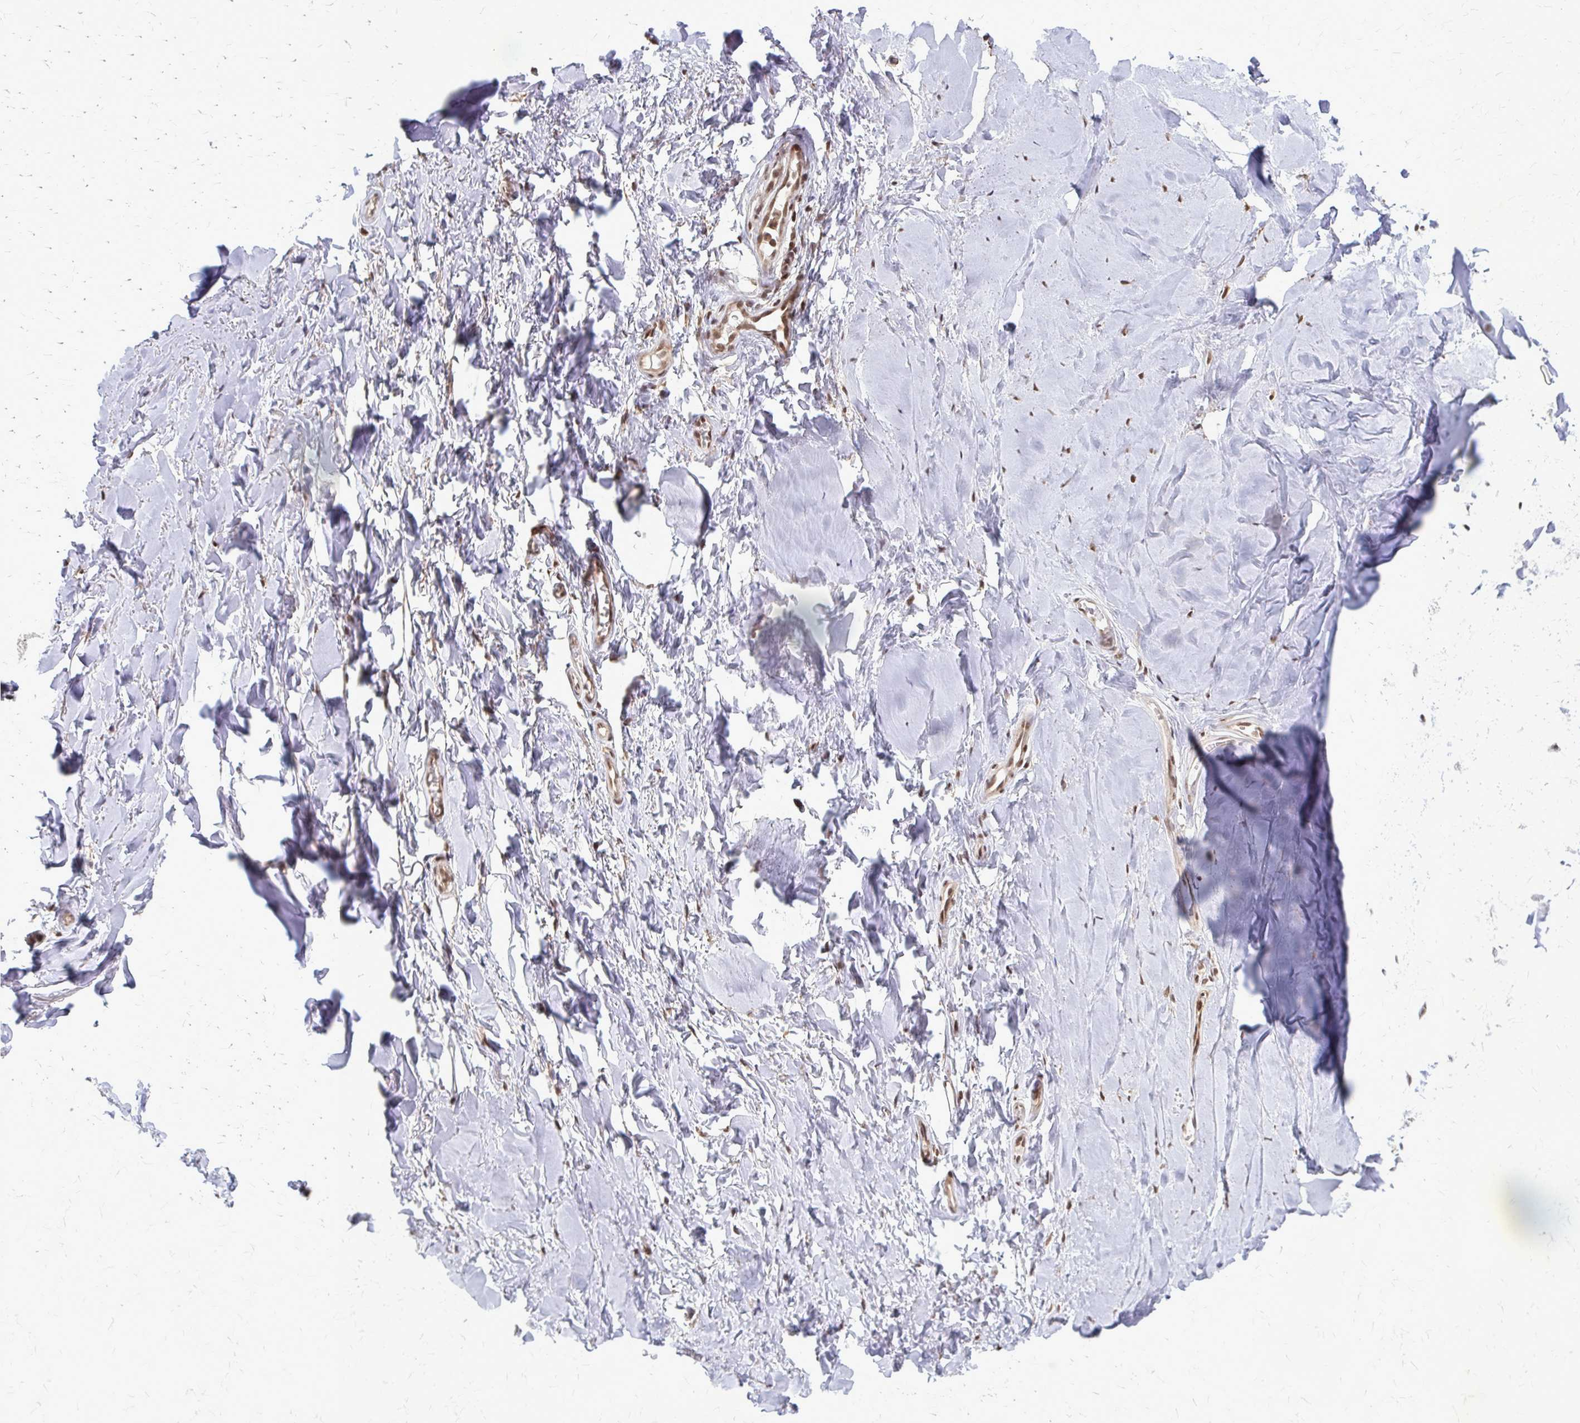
{"staining": {"intensity": "negative", "quantity": "none", "location": "none"}, "tissue": "adipose tissue", "cell_type": "Adipocytes", "image_type": "normal", "snomed": [{"axis": "morphology", "description": "Normal tissue, NOS"}, {"axis": "topography", "description": "Cartilage tissue"}, {"axis": "topography", "description": "Nasopharynx"}, {"axis": "topography", "description": "Thyroid gland"}], "caption": "High power microscopy photomicrograph of an IHC histopathology image of benign adipose tissue, revealing no significant staining in adipocytes. (DAB (3,3'-diaminobenzidine) IHC with hematoxylin counter stain).", "gene": "HDAC3", "patient": {"sex": "male", "age": 63}}